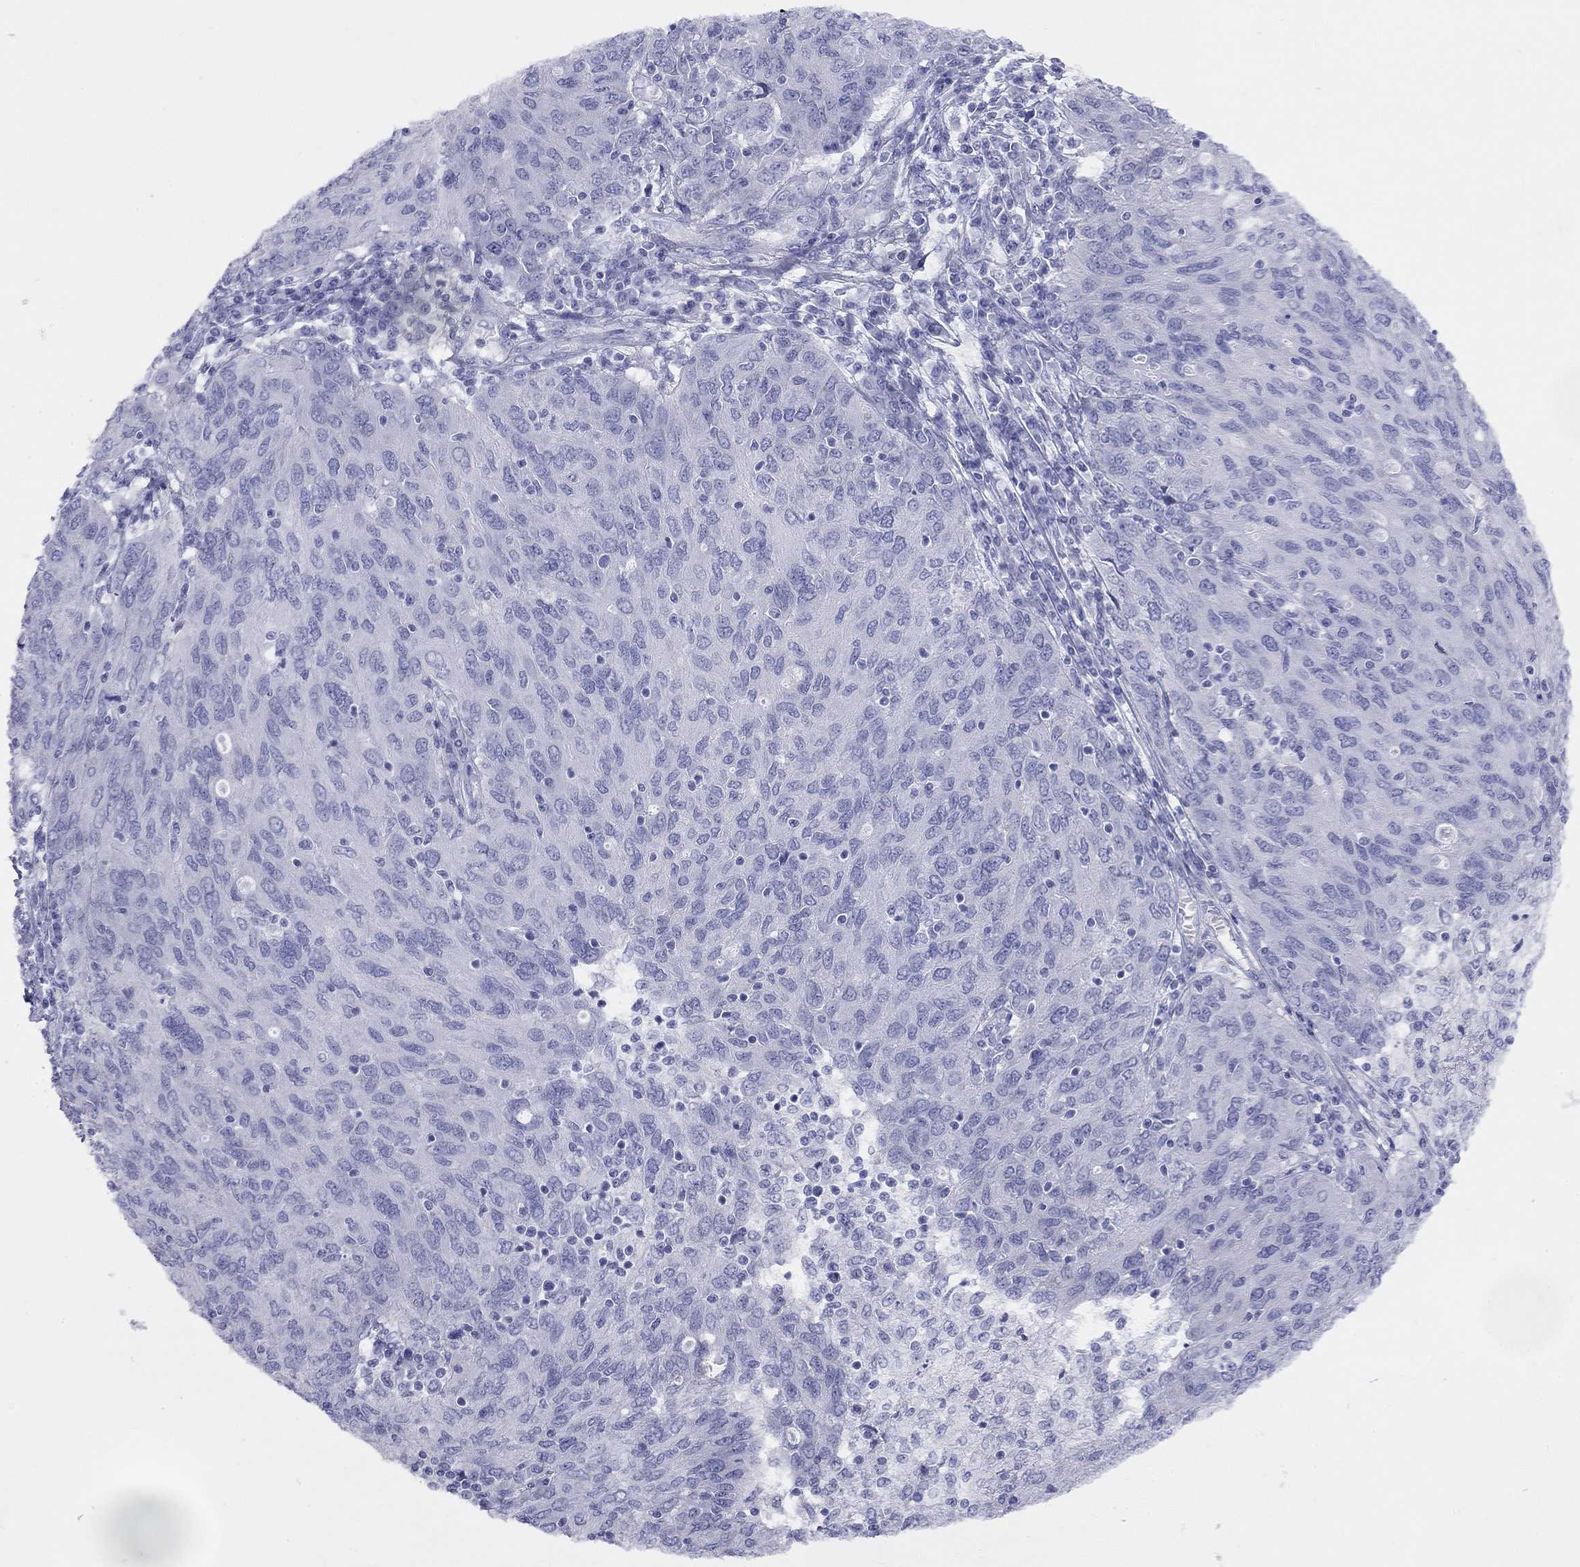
{"staining": {"intensity": "negative", "quantity": "none", "location": "none"}, "tissue": "ovarian cancer", "cell_type": "Tumor cells", "image_type": "cancer", "snomed": [{"axis": "morphology", "description": "Carcinoma, endometroid"}, {"axis": "topography", "description": "Ovary"}], "caption": "The micrograph displays no significant positivity in tumor cells of endometroid carcinoma (ovarian). (DAB immunohistochemistry (IHC) with hematoxylin counter stain).", "gene": "DPY19L2", "patient": {"sex": "female", "age": 50}}